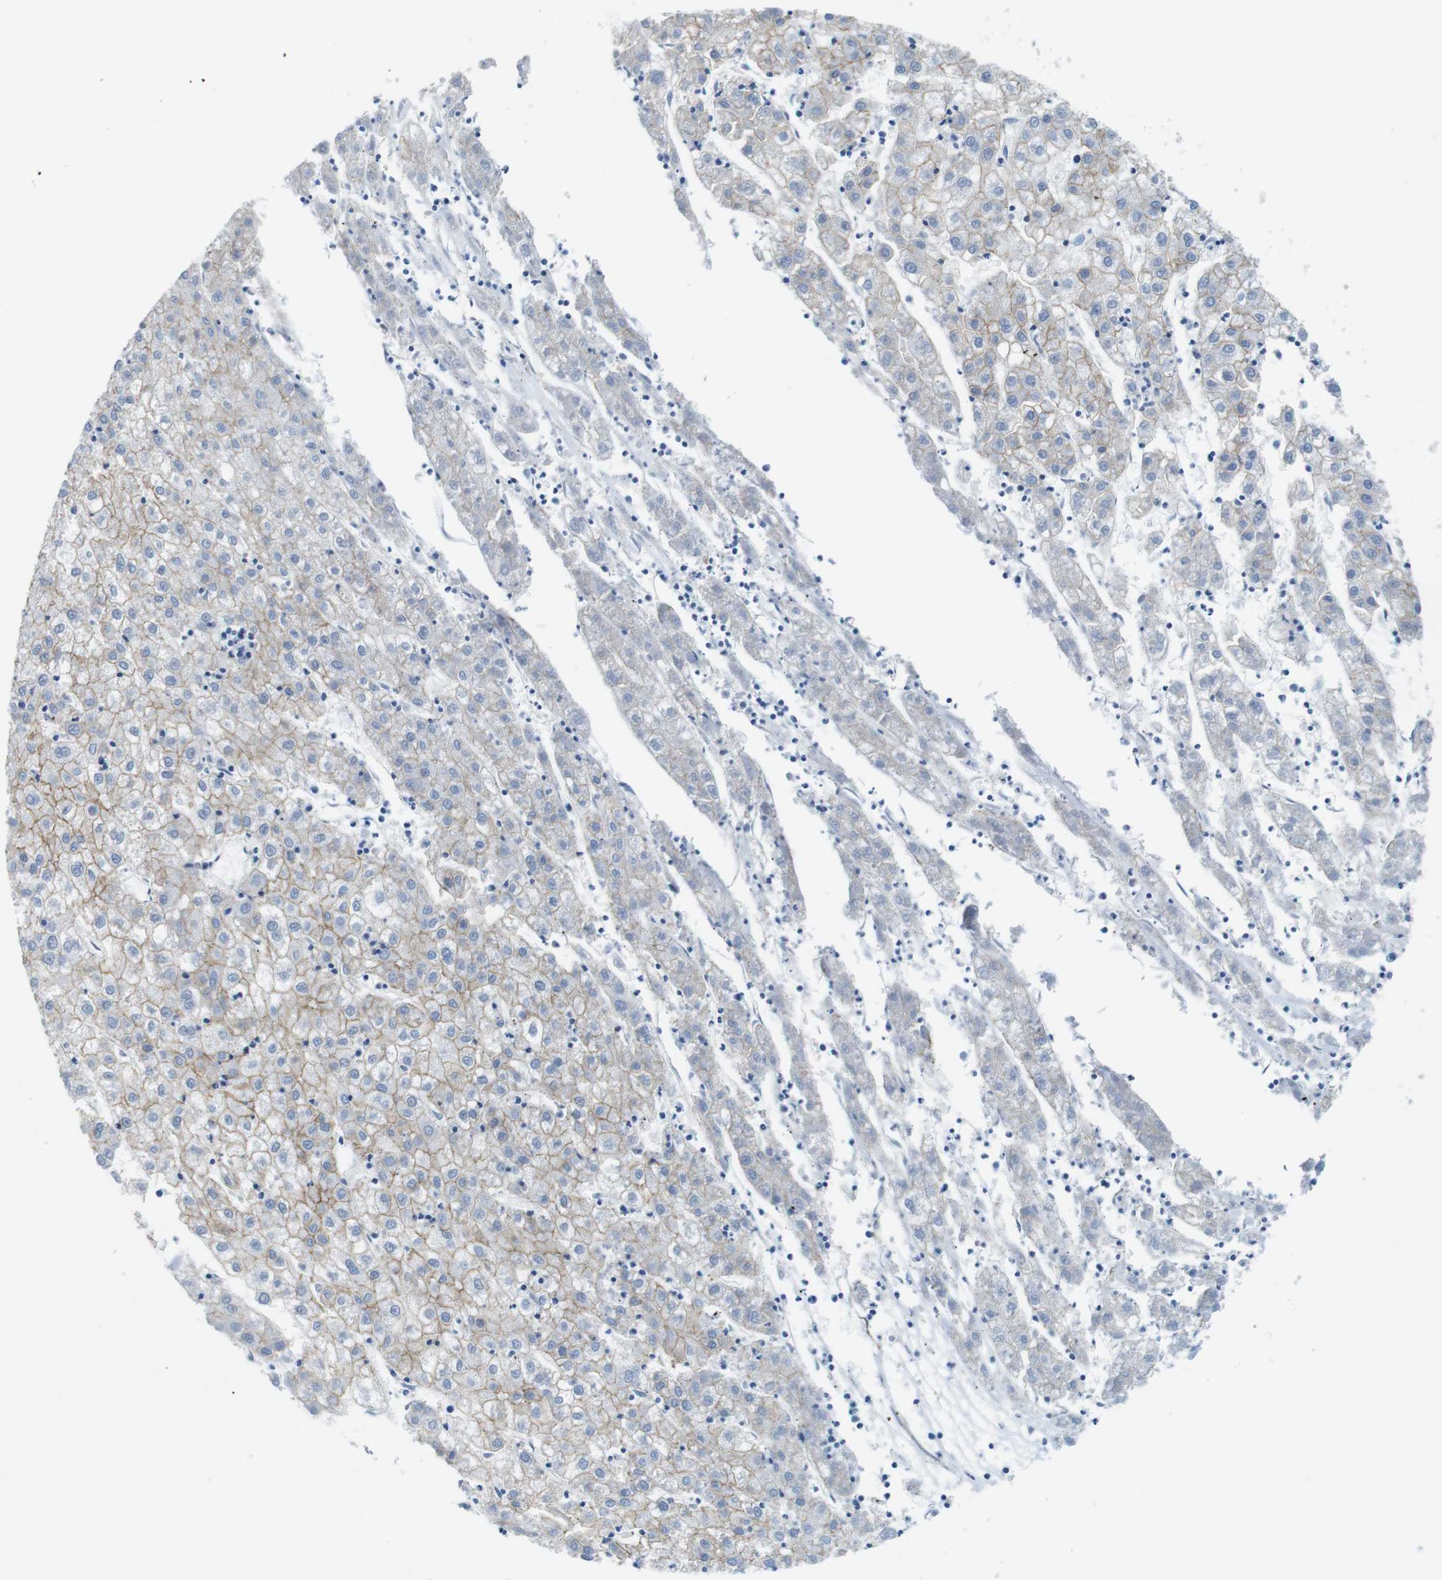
{"staining": {"intensity": "weak", "quantity": ">75%", "location": "cytoplasmic/membranous"}, "tissue": "liver cancer", "cell_type": "Tumor cells", "image_type": "cancer", "snomed": [{"axis": "morphology", "description": "Carcinoma, Hepatocellular, NOS"}, {"axis": "topography", "description": "Liver"}], "caption": "Approximately >75% of tumor cells in human liver cancer show weak cytoplasmic/membranous protein expression as visualized by brown immunohistochemical staining.", "gene": "SLC6A6", "patient": {"sex": "male", "age": 72}}